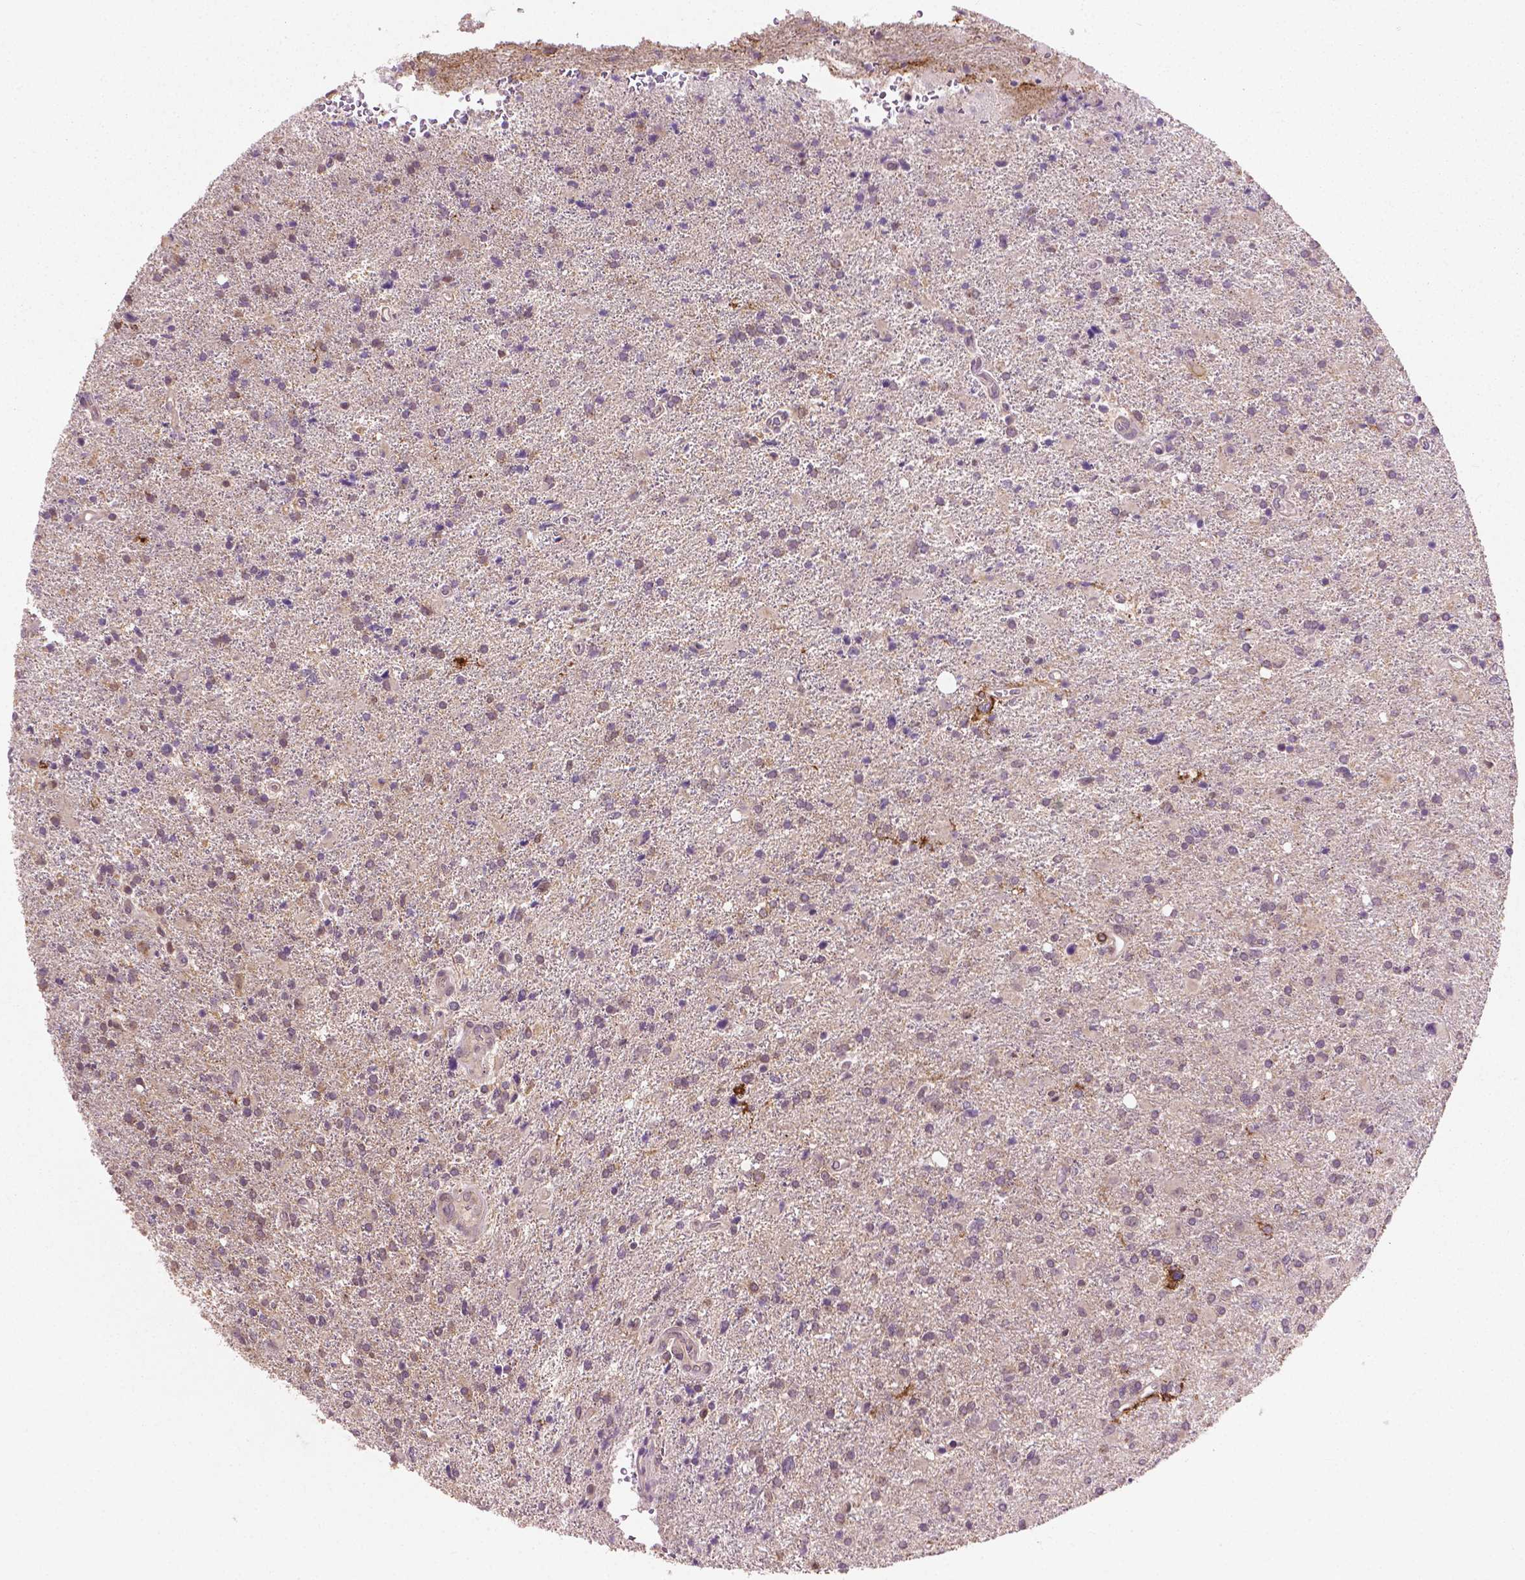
{"staining": {"intensity": "negative", "quantity": "none", "location": "none"}, "tissue": "glioma", "cell_type": "Tumor cells", "image_type": "cancer", "snomed": [{"axis": "morphology", "description": "Glioma, malignant, High grade"}, {"axis": "topography", "description": "Cerebral cortex"}], "caption": "An immunohistochemistry micrograph of glioma is shown. There is no staining in tumor cells of glioma.", "gene": "MZT1", "patient": {"sex": "male", "age": 70}}